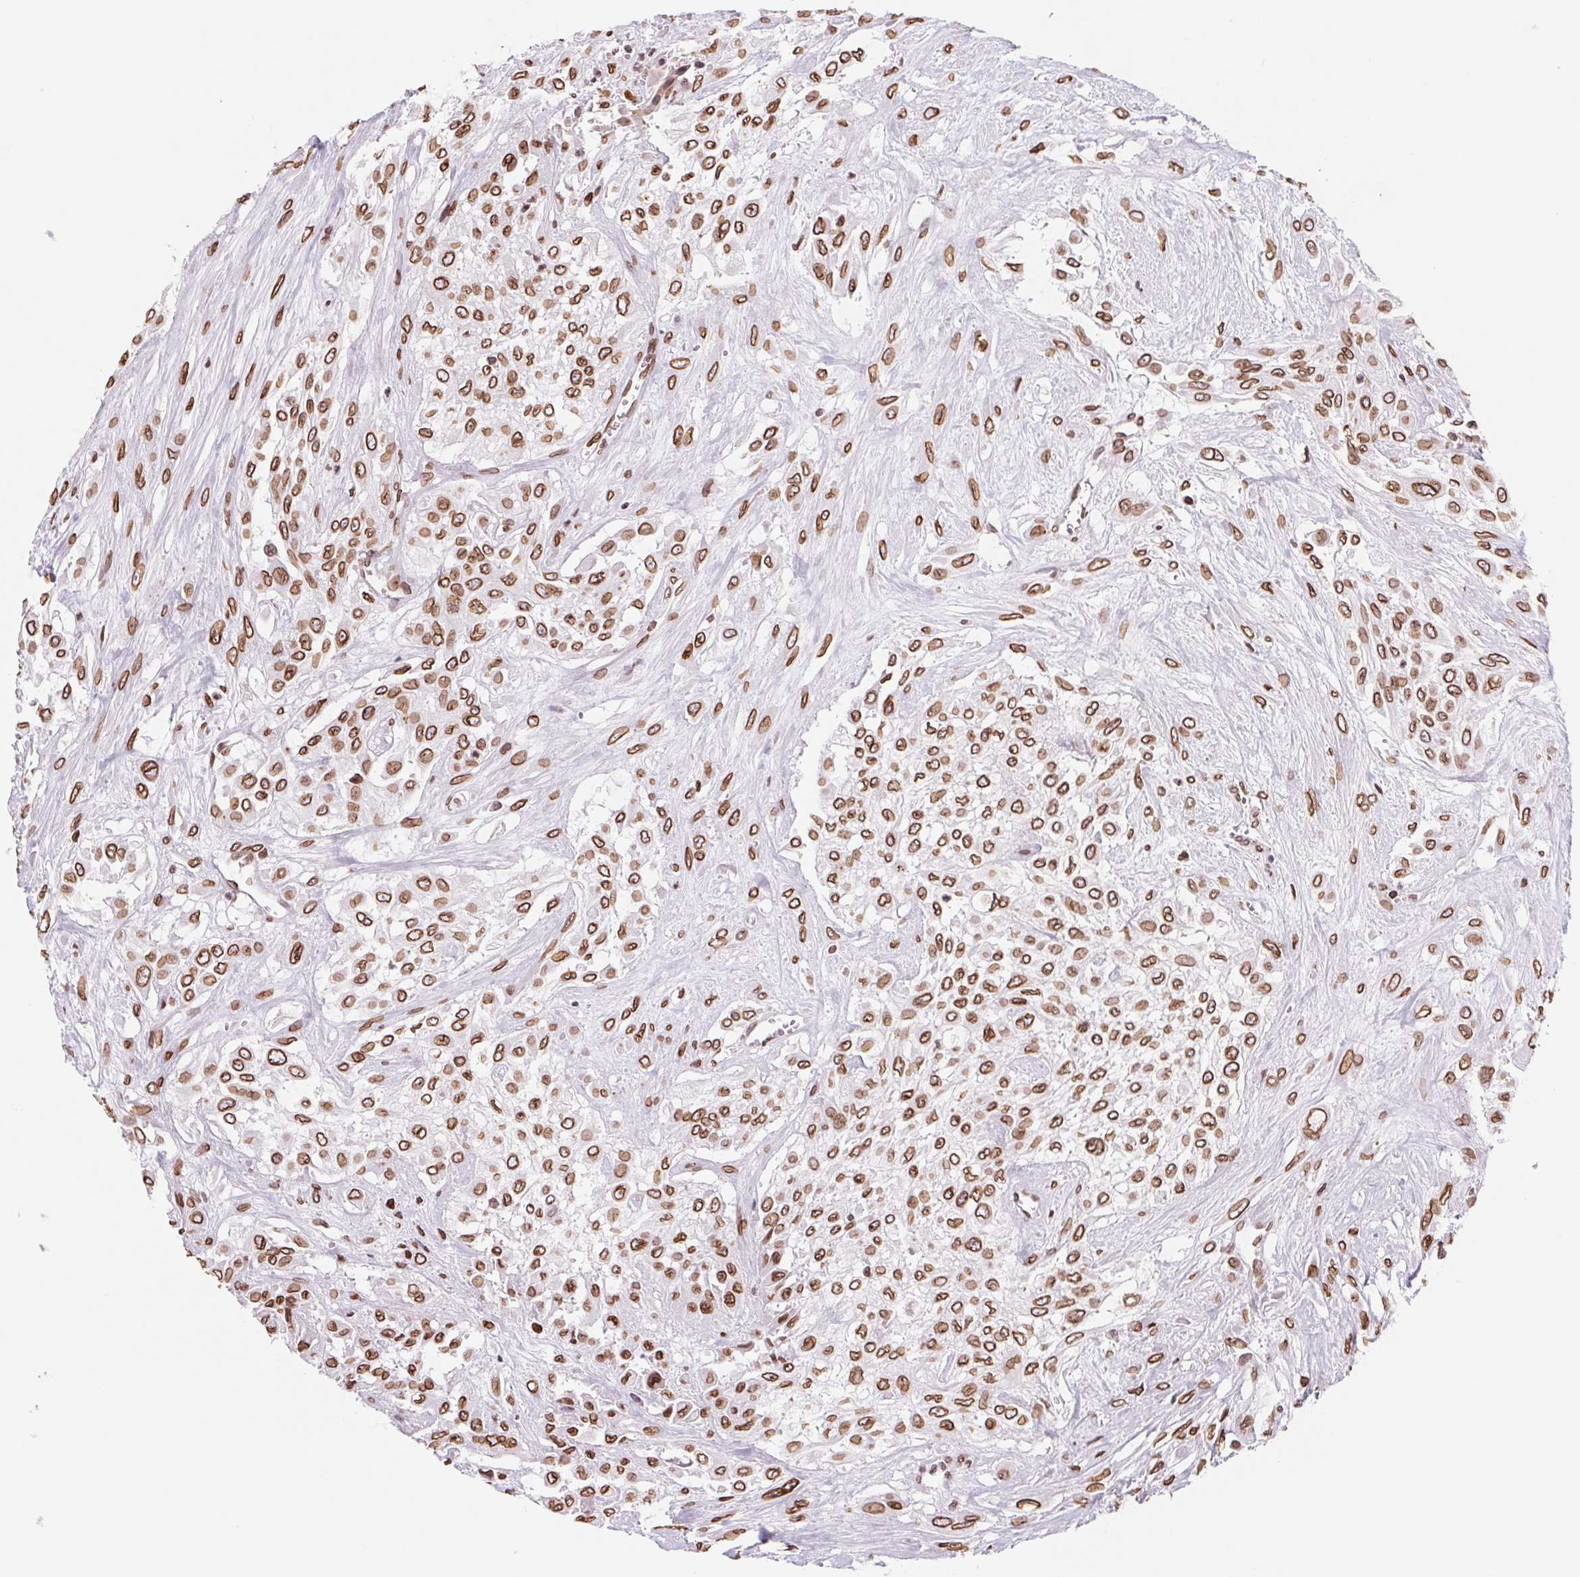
{"staining": {"intensity": "strong", "quantity": ">75%", "location": "cytoplasmic/membranous,nuclear"}, "tissue": "urothelial cancer", "cell_type": "Tumor cells", "image_type": "cancer", "snomed": [{"axis": "morphology", "description": "Urothelial carcinoma, High grade"}, {"axis": "topography", "description": "Urinary bladder"}], "caption": "A brown stain shows strong cytoplasmic/membranous and nuclear staining of a protein in human urothelial cancer tumor cells.", "gene": "LMNB2", "patient": {"sex": "male", "age": 57}}